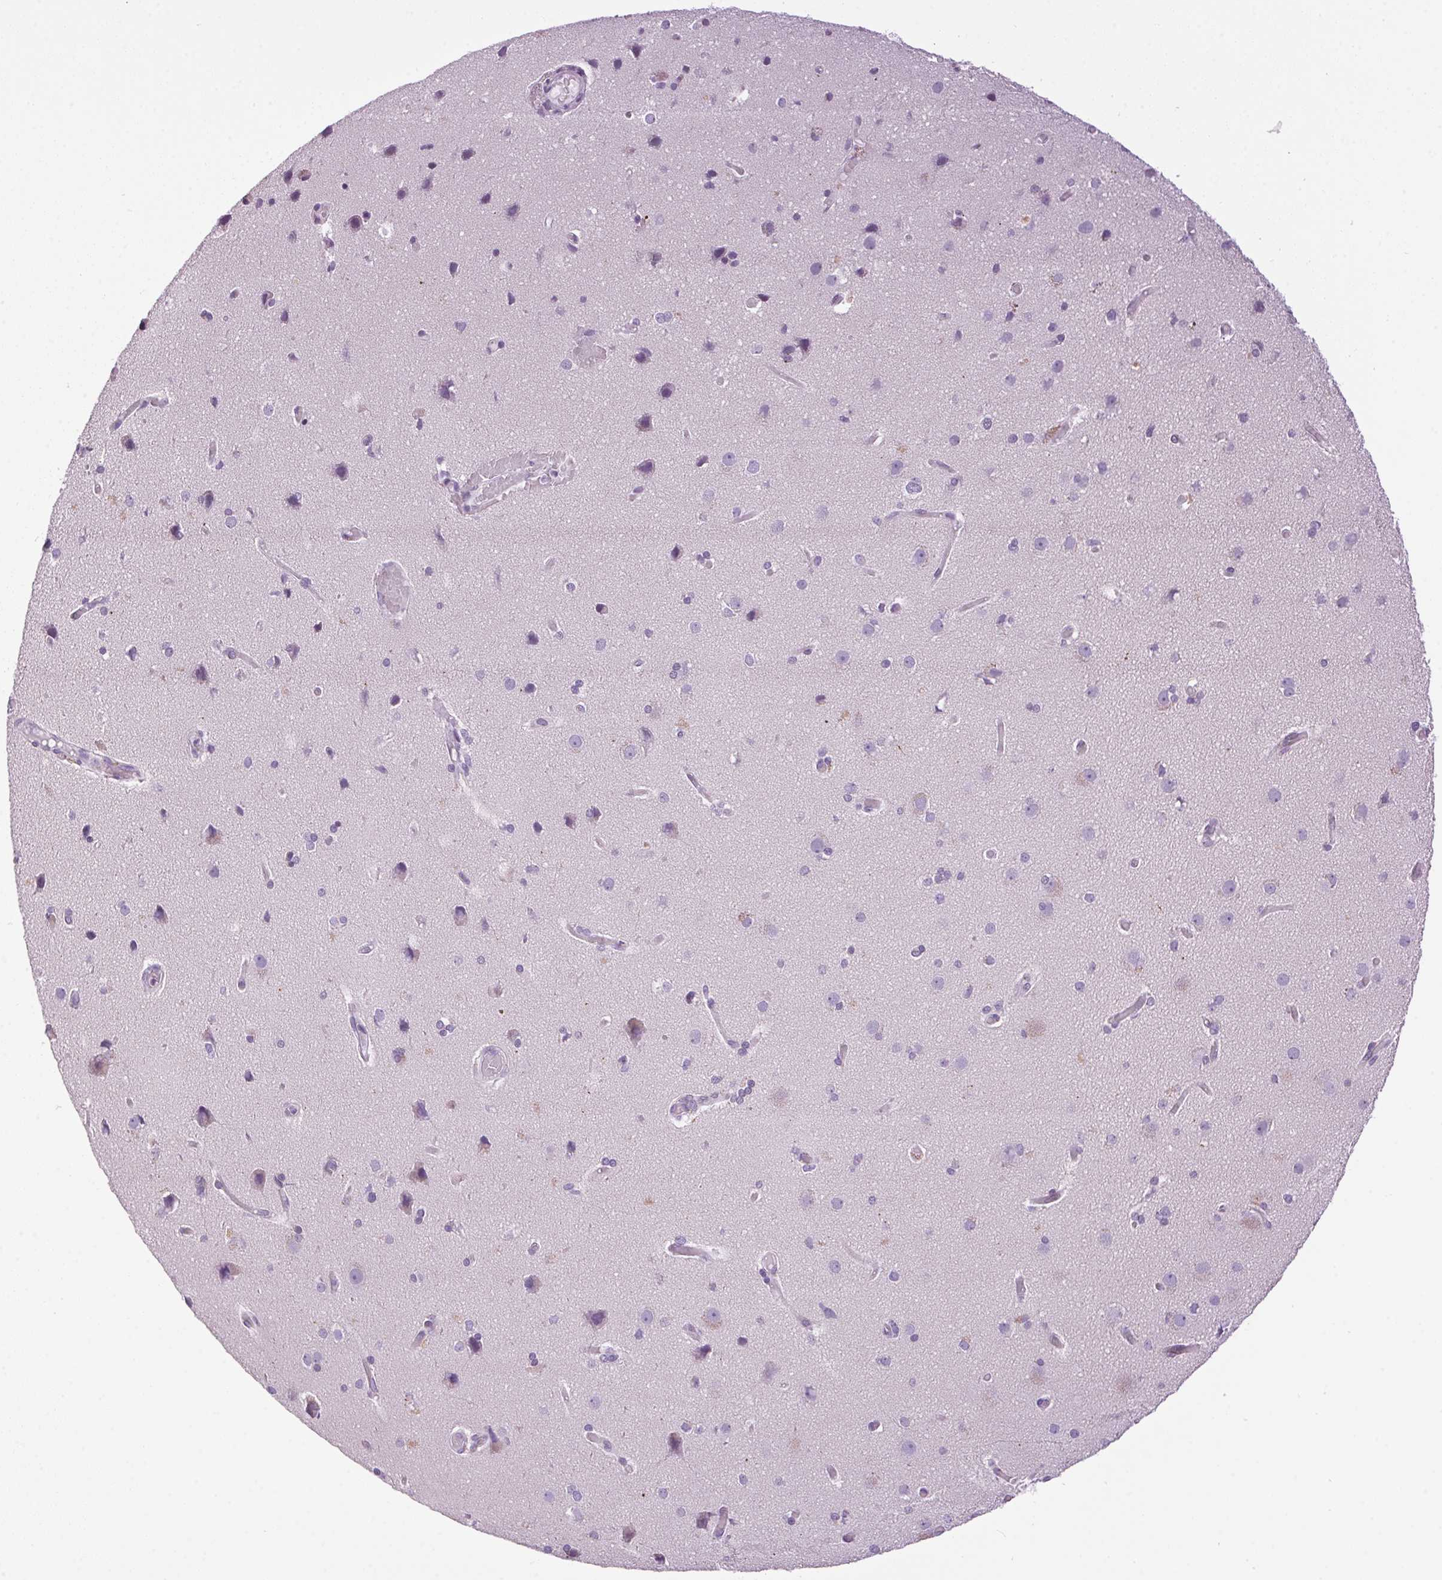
{"staining": {"intensity": "negative", "quantity": "none", "location": "none"}, "tissue": "cerebral cortex", "cell_type": "Endothelial cells", "image_type": "normal", "snomed": [{"axis": "morphology", "description": "Normal tissue, NOS"}, {"axis": "morphology", "description": "Glioma, malignant, High grade"}, {"axis": "topography", "description": "Cerebral cortex"}], "caption": "A high-resolution micrograph shows immunohistochemistry staining of normal cerebral cortex, which exhibits no significant staining in endothelial cells. Nuclei are stained in blue.", "gene": "TMEM88B", "patient": {"sex": "male", "age": 71}}